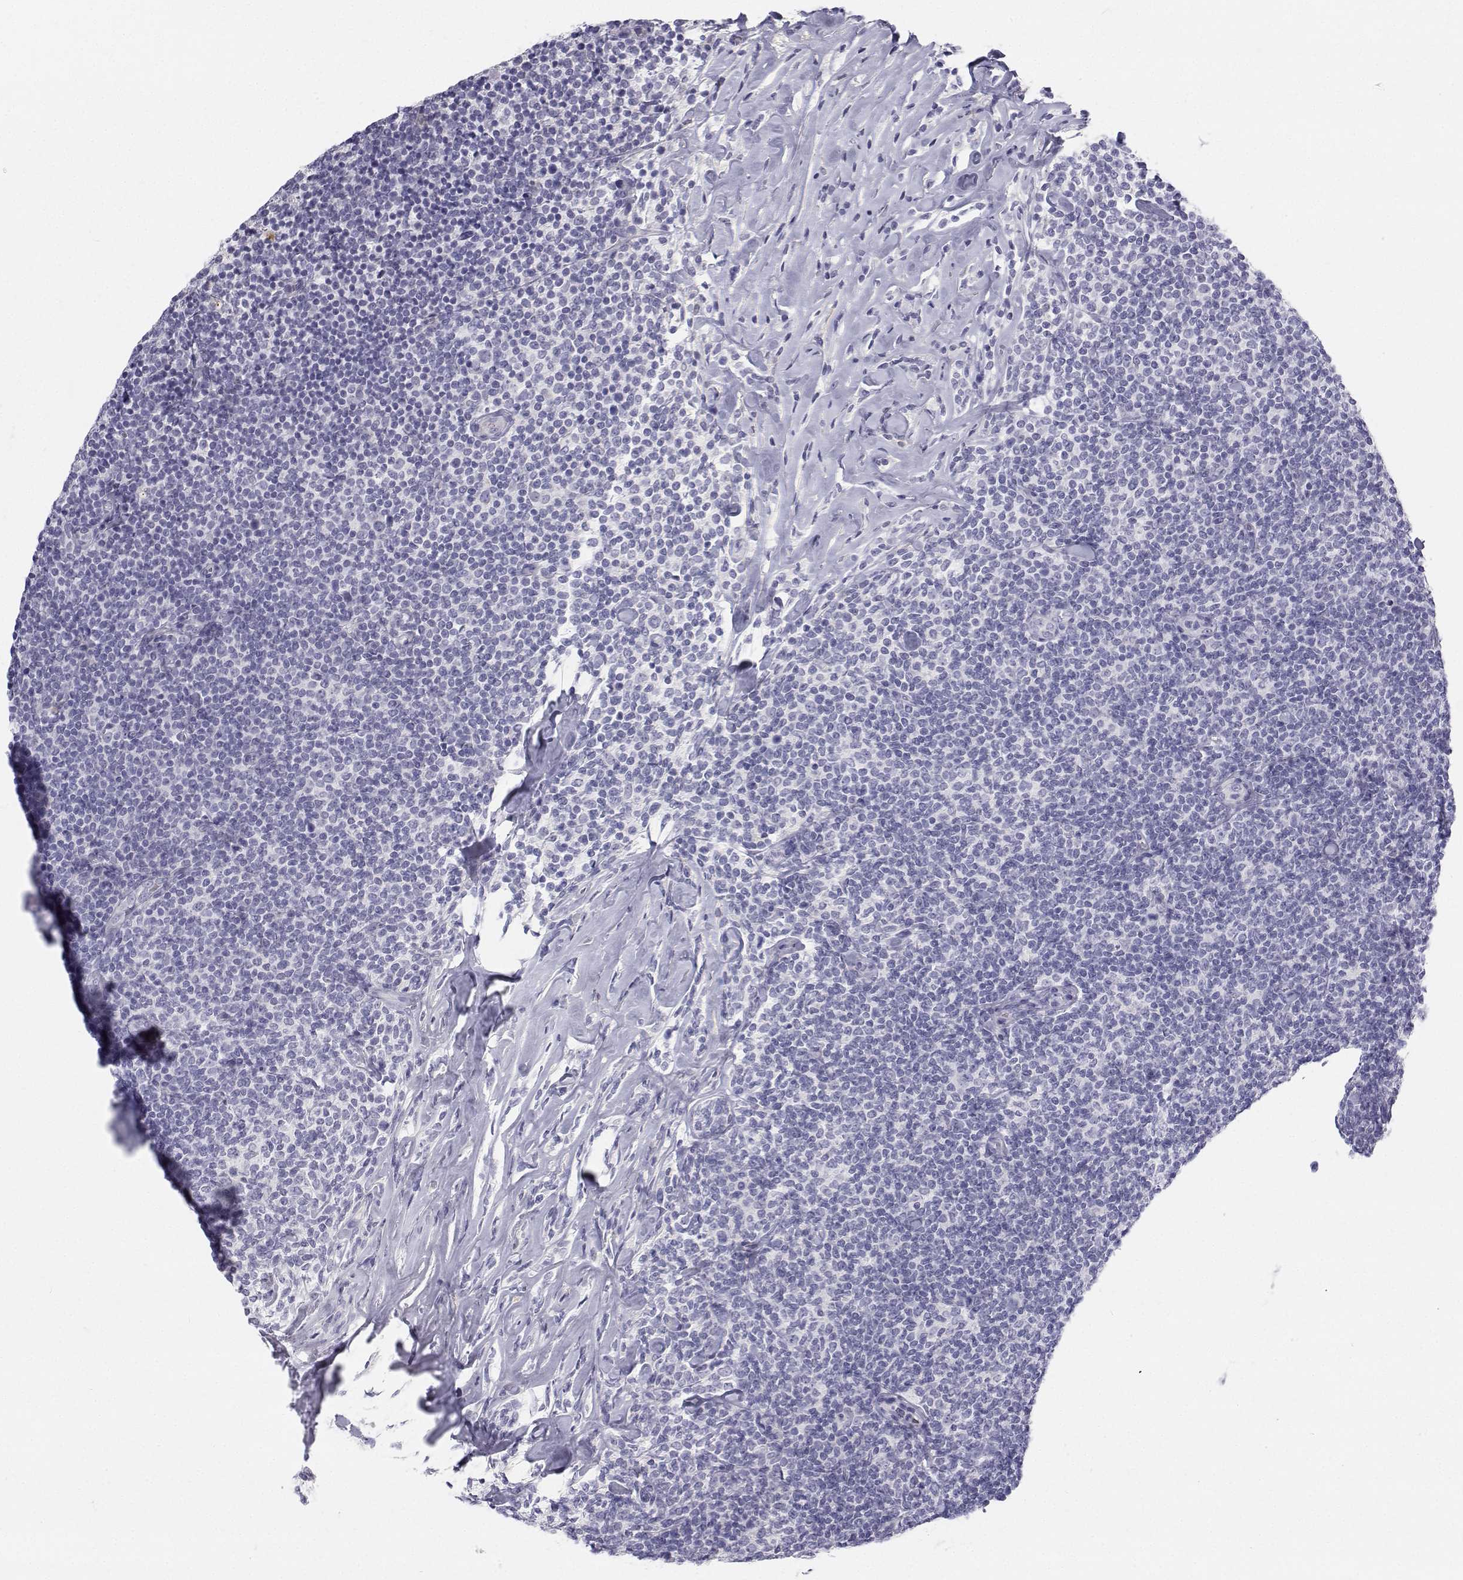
{"staining": {"intensity": "negative", "quantity": "none", "location": "none"}, "tissue": "lymphoma", "cell_type": "Tumor cells", "image_type": "cancer", "snomed": [{"axis": "morphology", "description": "Malignant lymphoma, non-Hodgkin's type, Low grade"}, {"axis": "topography", "description": "Lymph node"}], "caption": "IHC of human low-grade malignant lymphoma, non-Hodgkin's type displays no staining in tumor cells.", "gene": "TTN", "patient": {"sex": "female", "age": 56}}